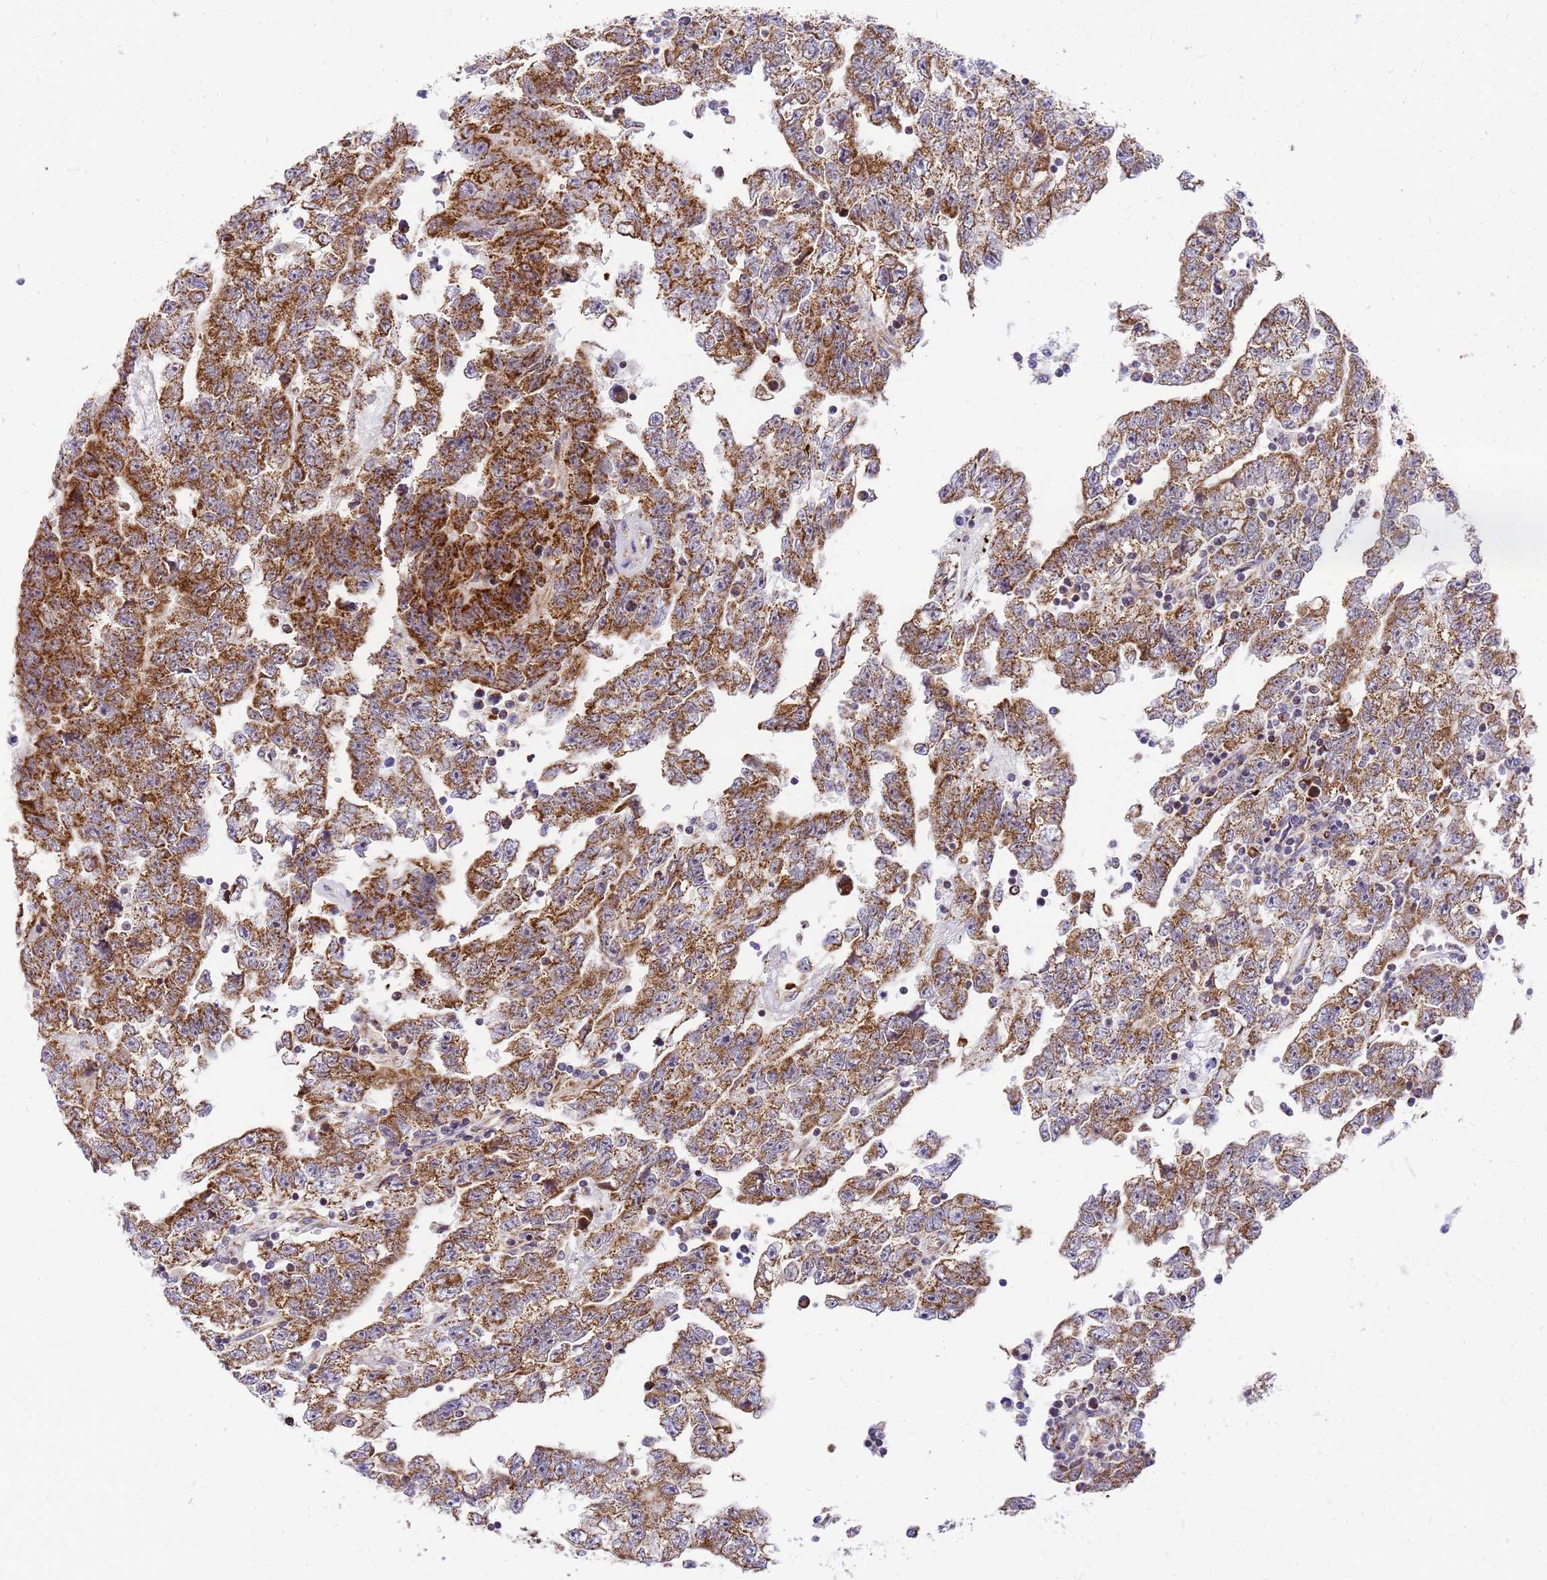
{"staining": {"intensity": "moderate", "quantity": ">75%", "location": "cytoplasmic/membranous"}, "tissue": "testis cancer", "cell_type": "Tumor cells", "image_type": "cancer", "snomed": [{"axis": "morphology", "description": "Carcinoma, Embryonal, NOS"}, {"axis": "topography", "description": "Testis"}], "caption": "An immunohistochemistry photomicrograph of neoplastic tissue is shown. Protein staining in brown shows moderate cytoplasmic/membranous positivity in testis cancer (embryonal carcinoma) within tumor cells. The staining was performed using DAB to visualize the protein expression in brown, while the nuclei were stained in blue with hematoxylin (Magnification: 20x).", "gene": "MRPS26", "patient": {"sex": "male", "age": 25}}